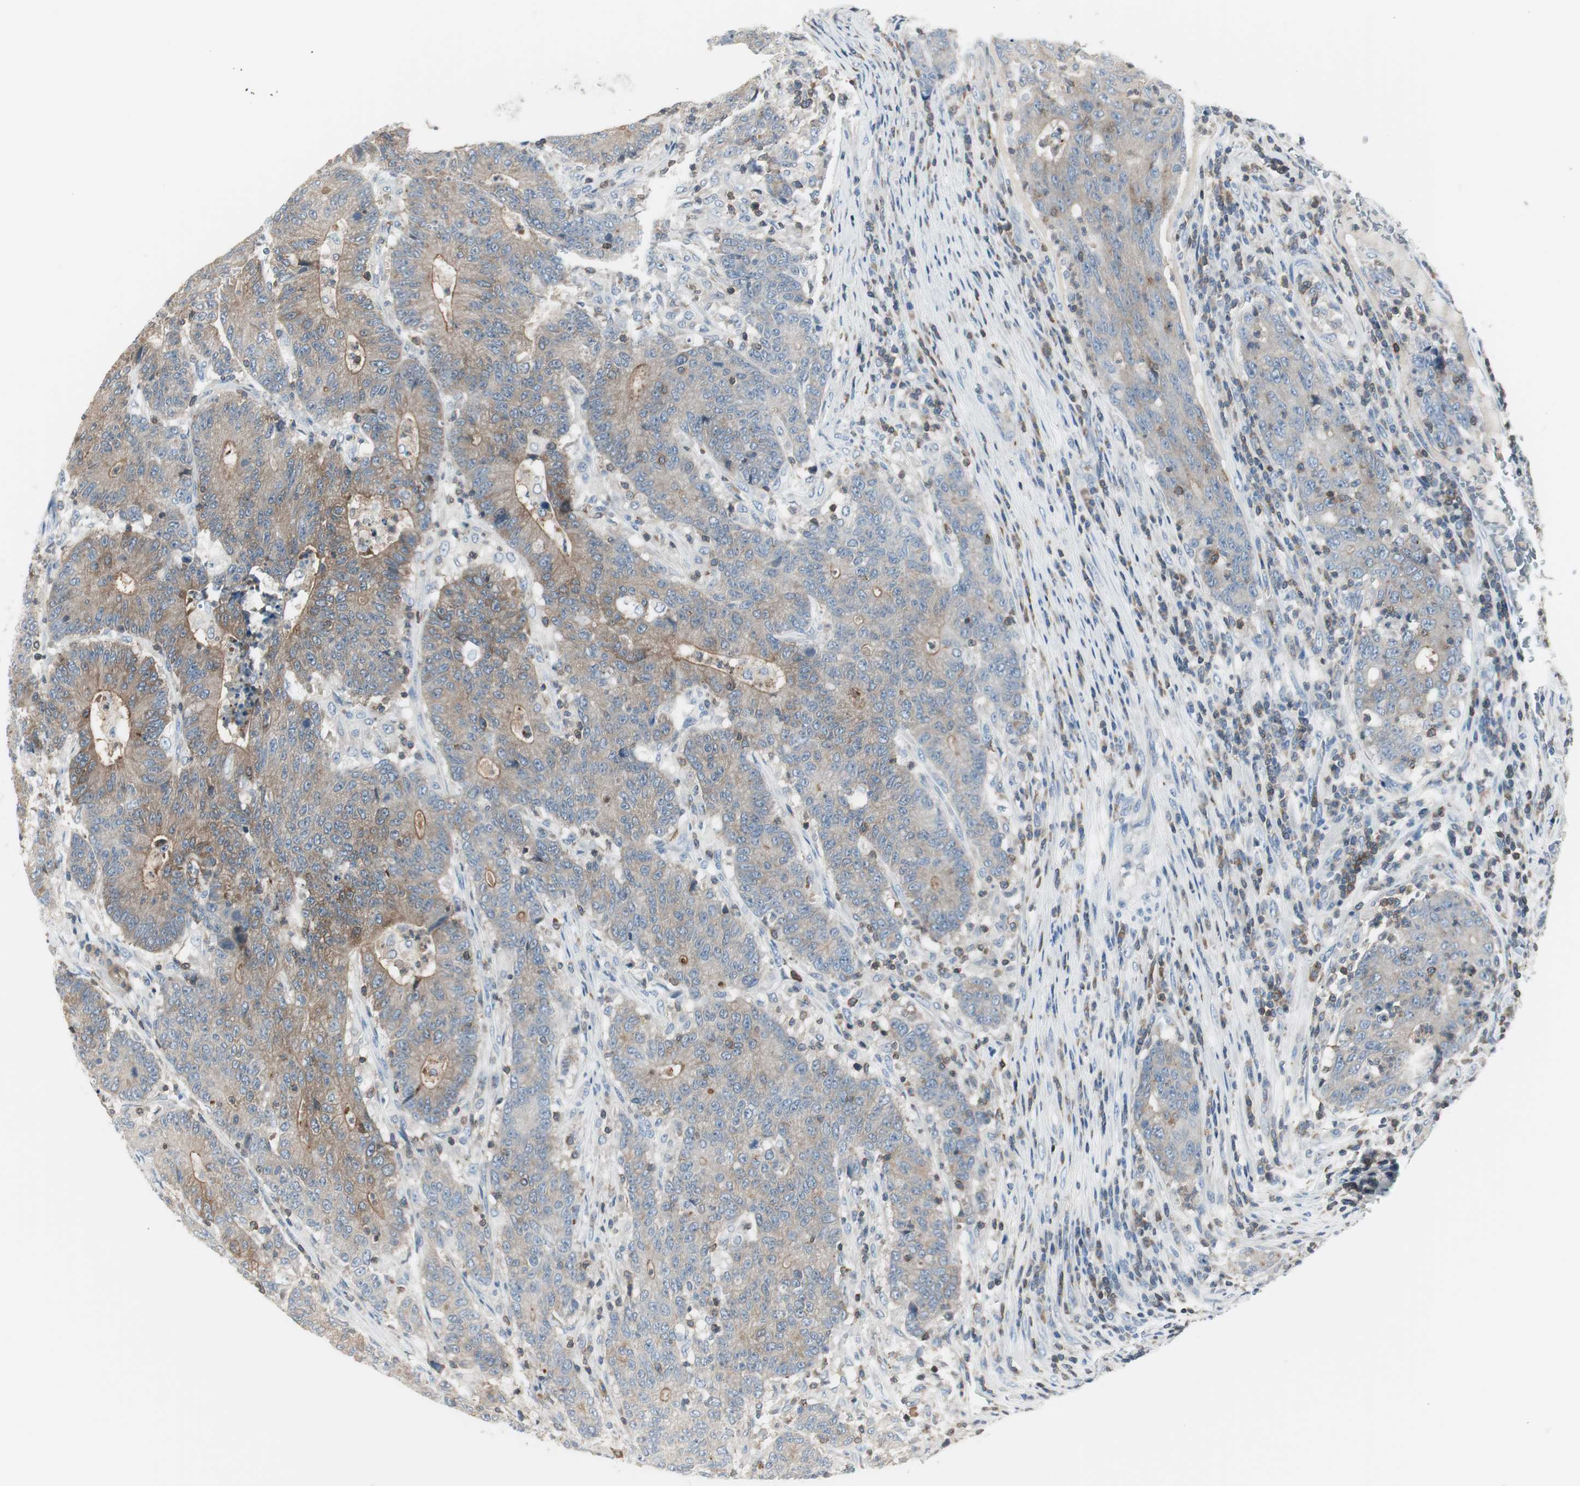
{"staining": {"intensity": "moderate", "quantity": ">75%", "location": "cytoplasmic/membranous"}, "tissue": "colorectal cancer", "cell_type": "Tumor cells", "image_type": "cancer", "snomed": [{"axis": "morphology", "description": "Normal tissue, NOS"}, {"axis": "morphology", "description": "Adenocarcinoma, NOS"}, {"axis": "topography", "description": "Colon"}], "caption": "The photomicrograph shows staining of colorectal cancer (adenocarcinoma), revealing moderate cytoplasmic/membranous protein positivity (brown color) within tumor cells.", "gene": "SLC9A3R1", "patient": {"sex": "female", "age": 75}}